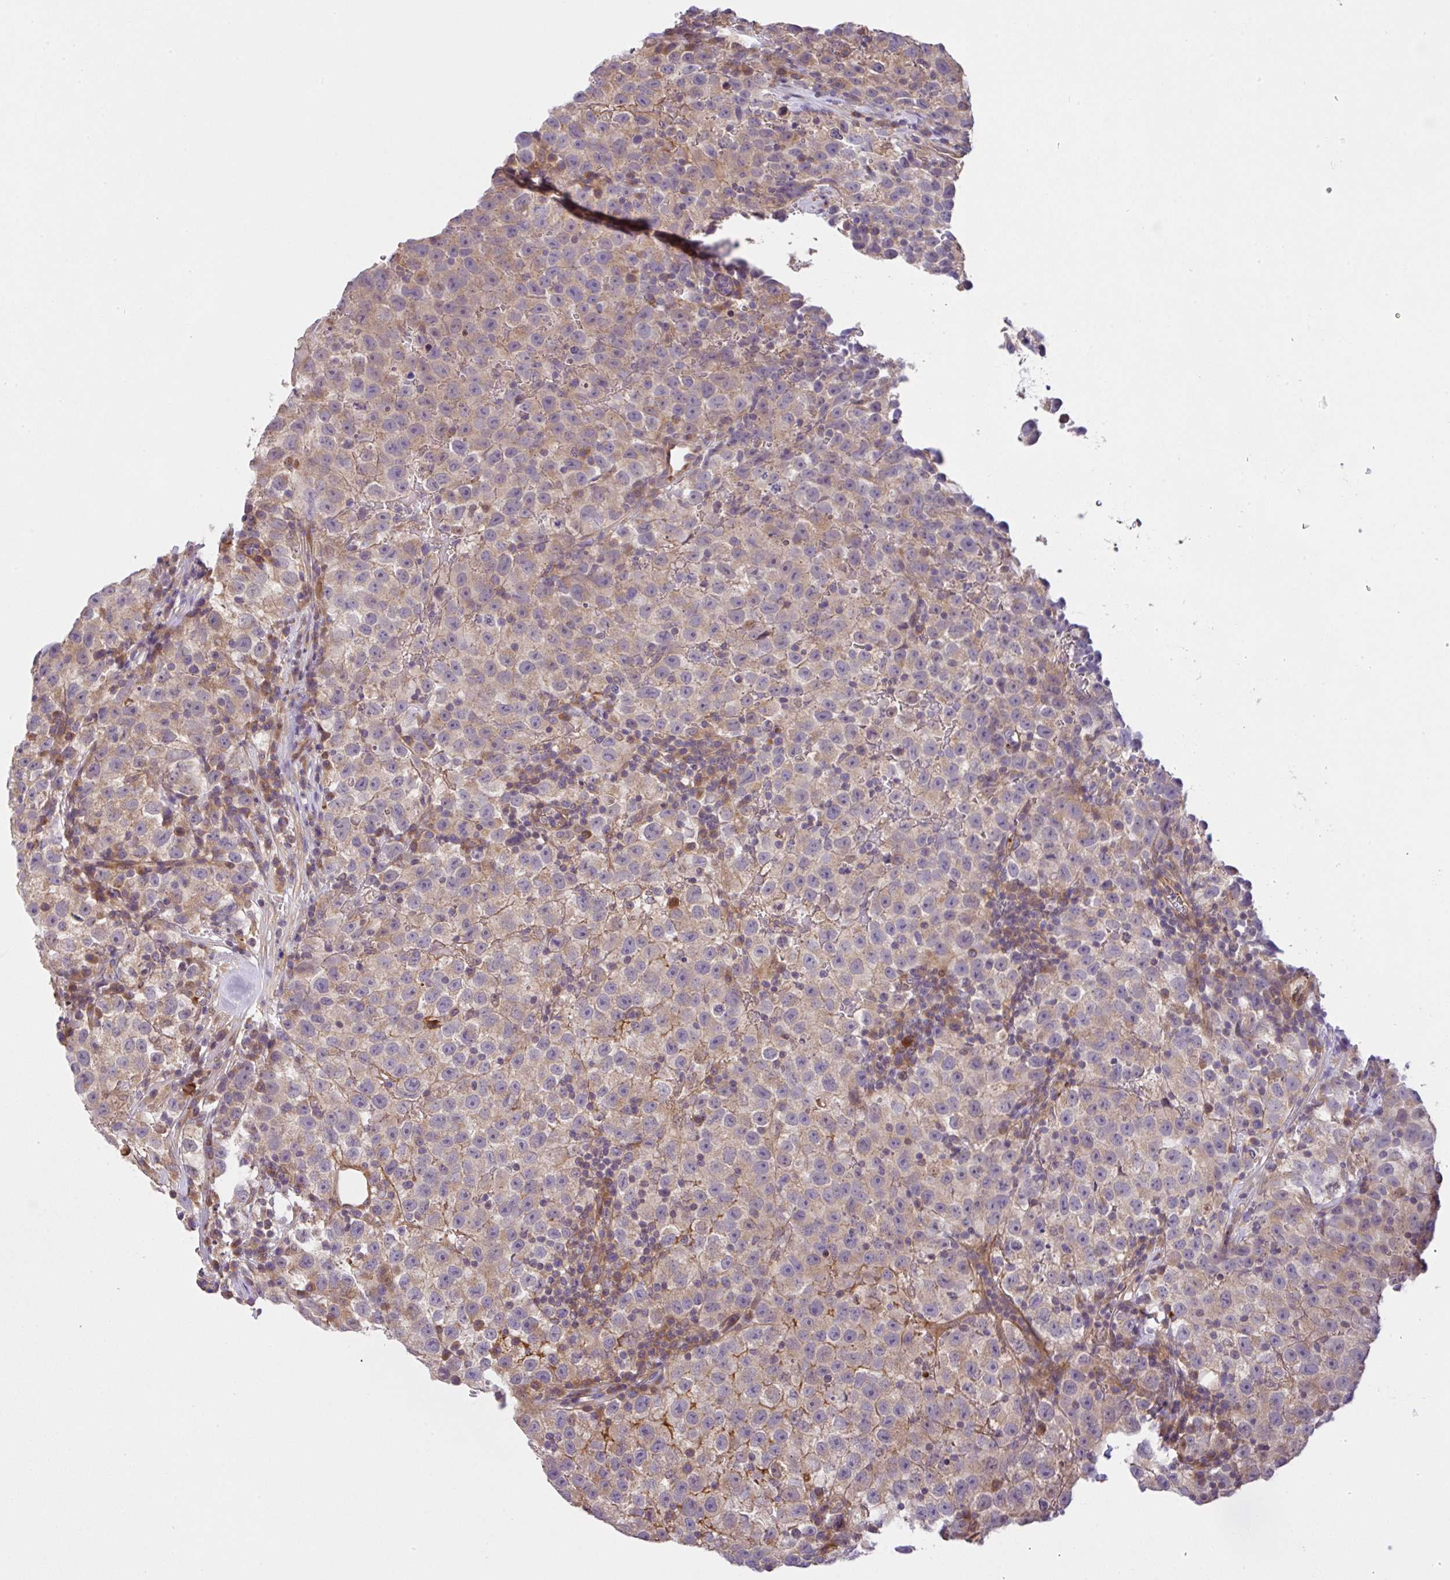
{"staining": {"intensity": "weak", "quantity": "25%-75%", "location": "cytoplasmic/membranous"}, "tissue": "testis cancer", "cell_type": "Tumor cells", "image_type": "cancer", "snomed": [{"axis": "morphology", "description": "Seminoma, NOS"}, {"axis": "topography", "description": "Testis"}], "caption": "Testis cancer tissue reveals weak cytoplasmic/membranous positivity in approximately 25%-75% of tumor cells, visualized by immunohistochemistry.", "gene": "UBE4A", "patient": {"sex": "male", "age": 22}}